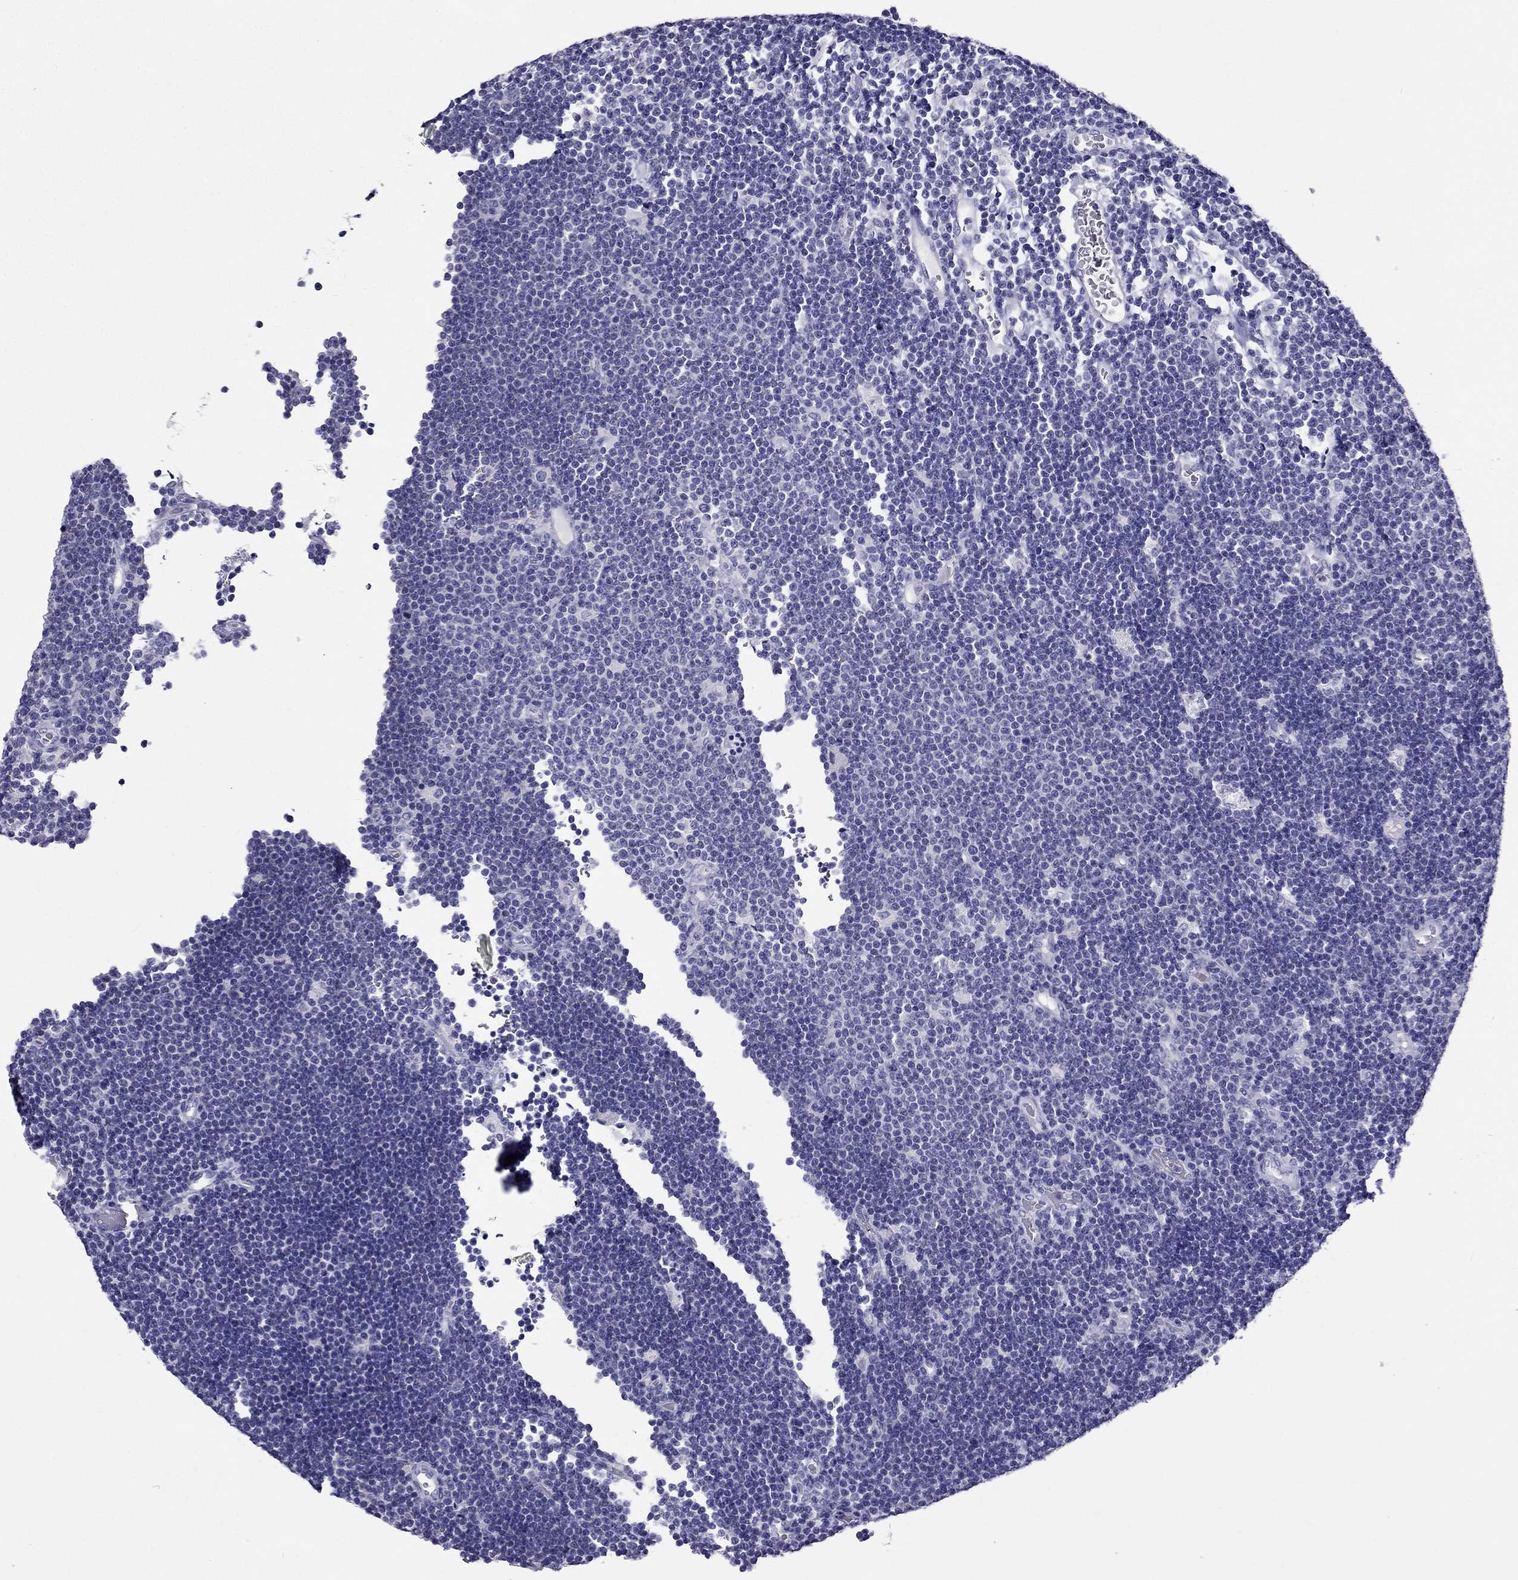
{"staining": {"intensity": "negative", "quantity": "none", "location": "none"}, "tissue": "lymphoma", "cell_type": "Tumor cells", "image_type": "cancer", "snomed": [{"axis": "morphology", "description": "Malignant lymphoma, non-Hodgkin's type, Low grade"}, {"axis": "topography", "description": "Brain"}], "caption": "This is an immunohistochemistry (IHC) image of lymphoma. There is no expression in tumor cells.", "gene": "ZNF541", "patient": {"sex": "female", "age": 66}}